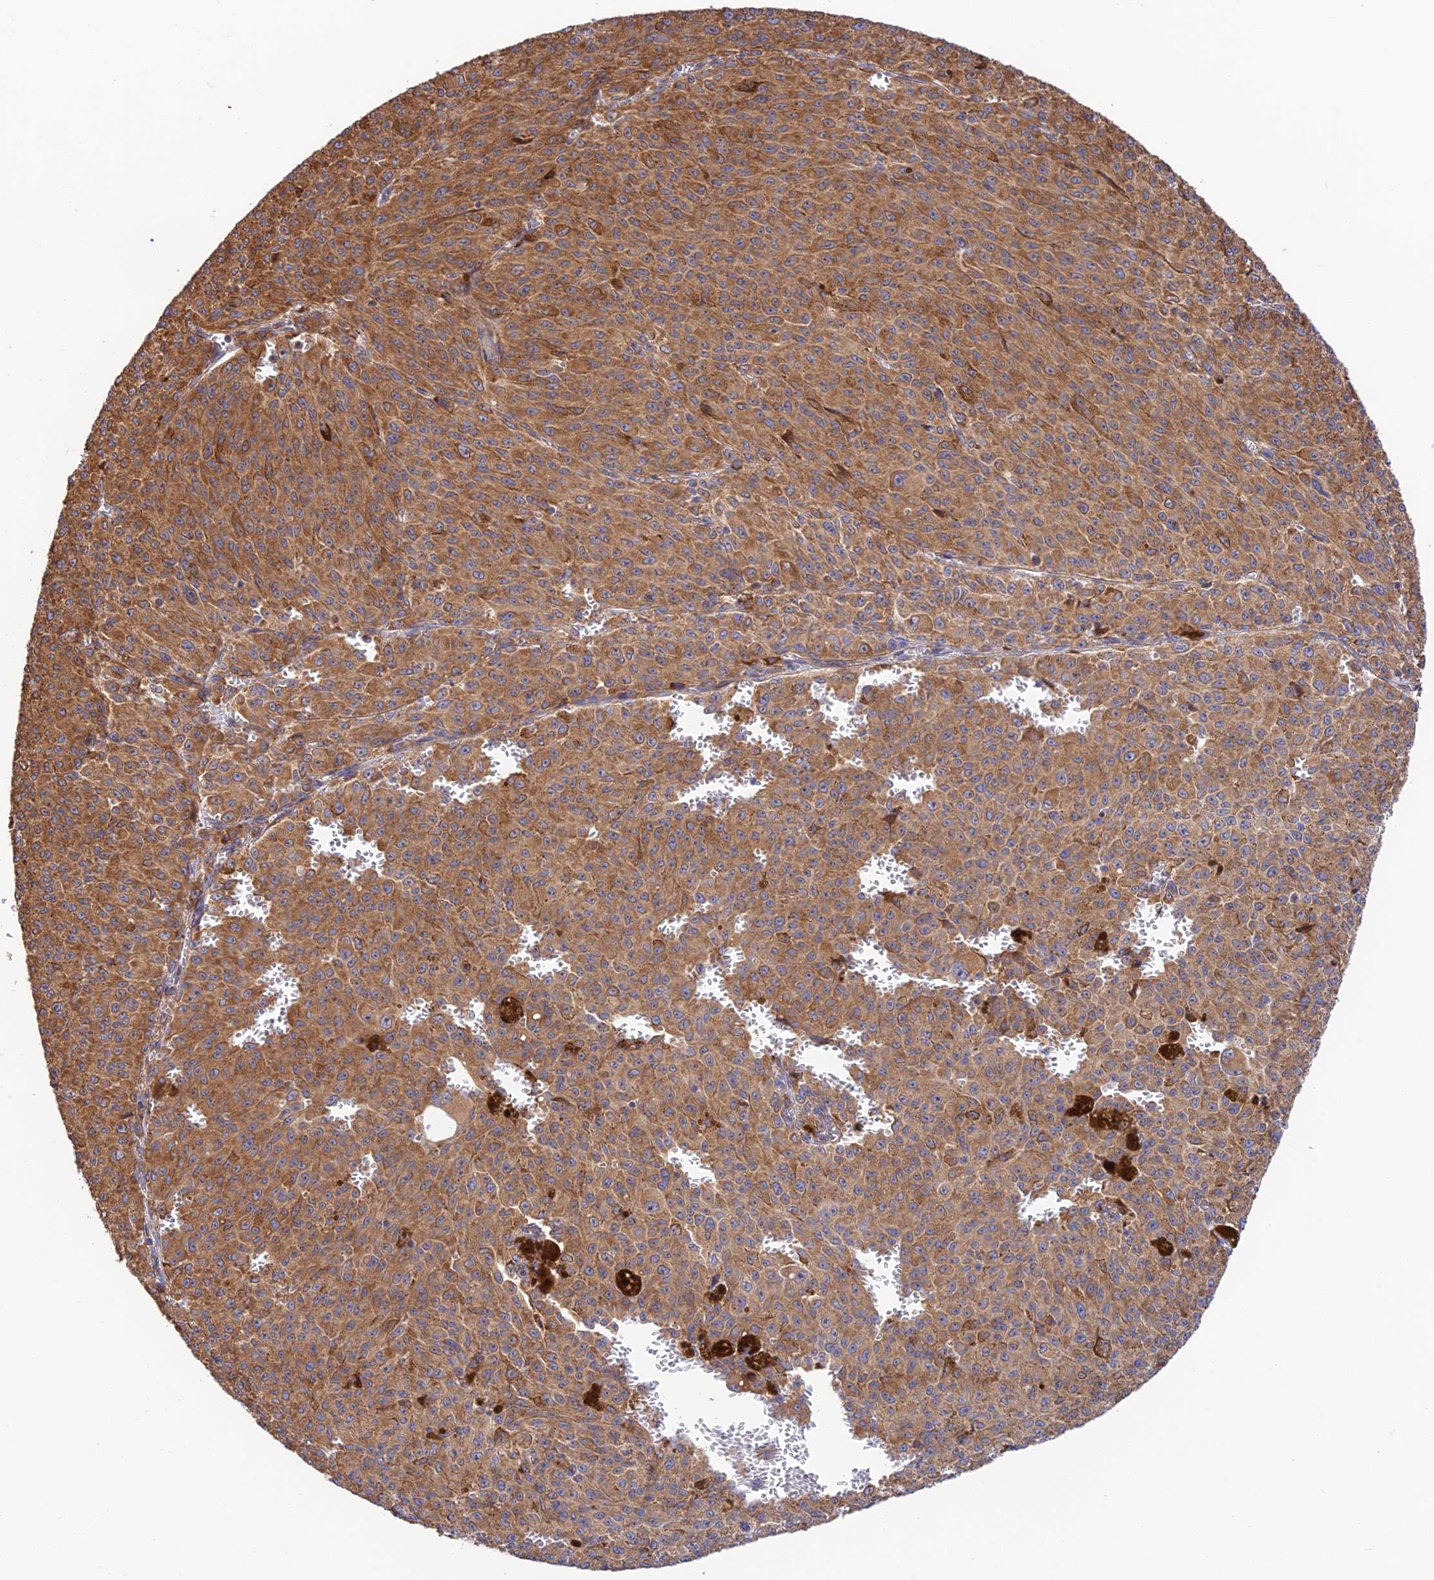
{"staining": {"intensity": "moderate", "quantity": ">75%", "location": "cytoplasmic/membranous"}, "tissue": "melanoma", "cell_type": "Tumor cells", "image_type": "cancer", "snomed": [{"axis": "morphology", "description": "Malignant melanoma, NOS"}, {"axis": "topography", "description": "Skin"}], "caption": "DAB (3,3'-diaminobenzidine) immunohistochemical staining of human melanoma demonstrates moderate cytoplasmic/membranous protein staining in approximately >75% of tumor cells.", "gene": "RPL5", "patient": {"sex": "female", "age": 52}}